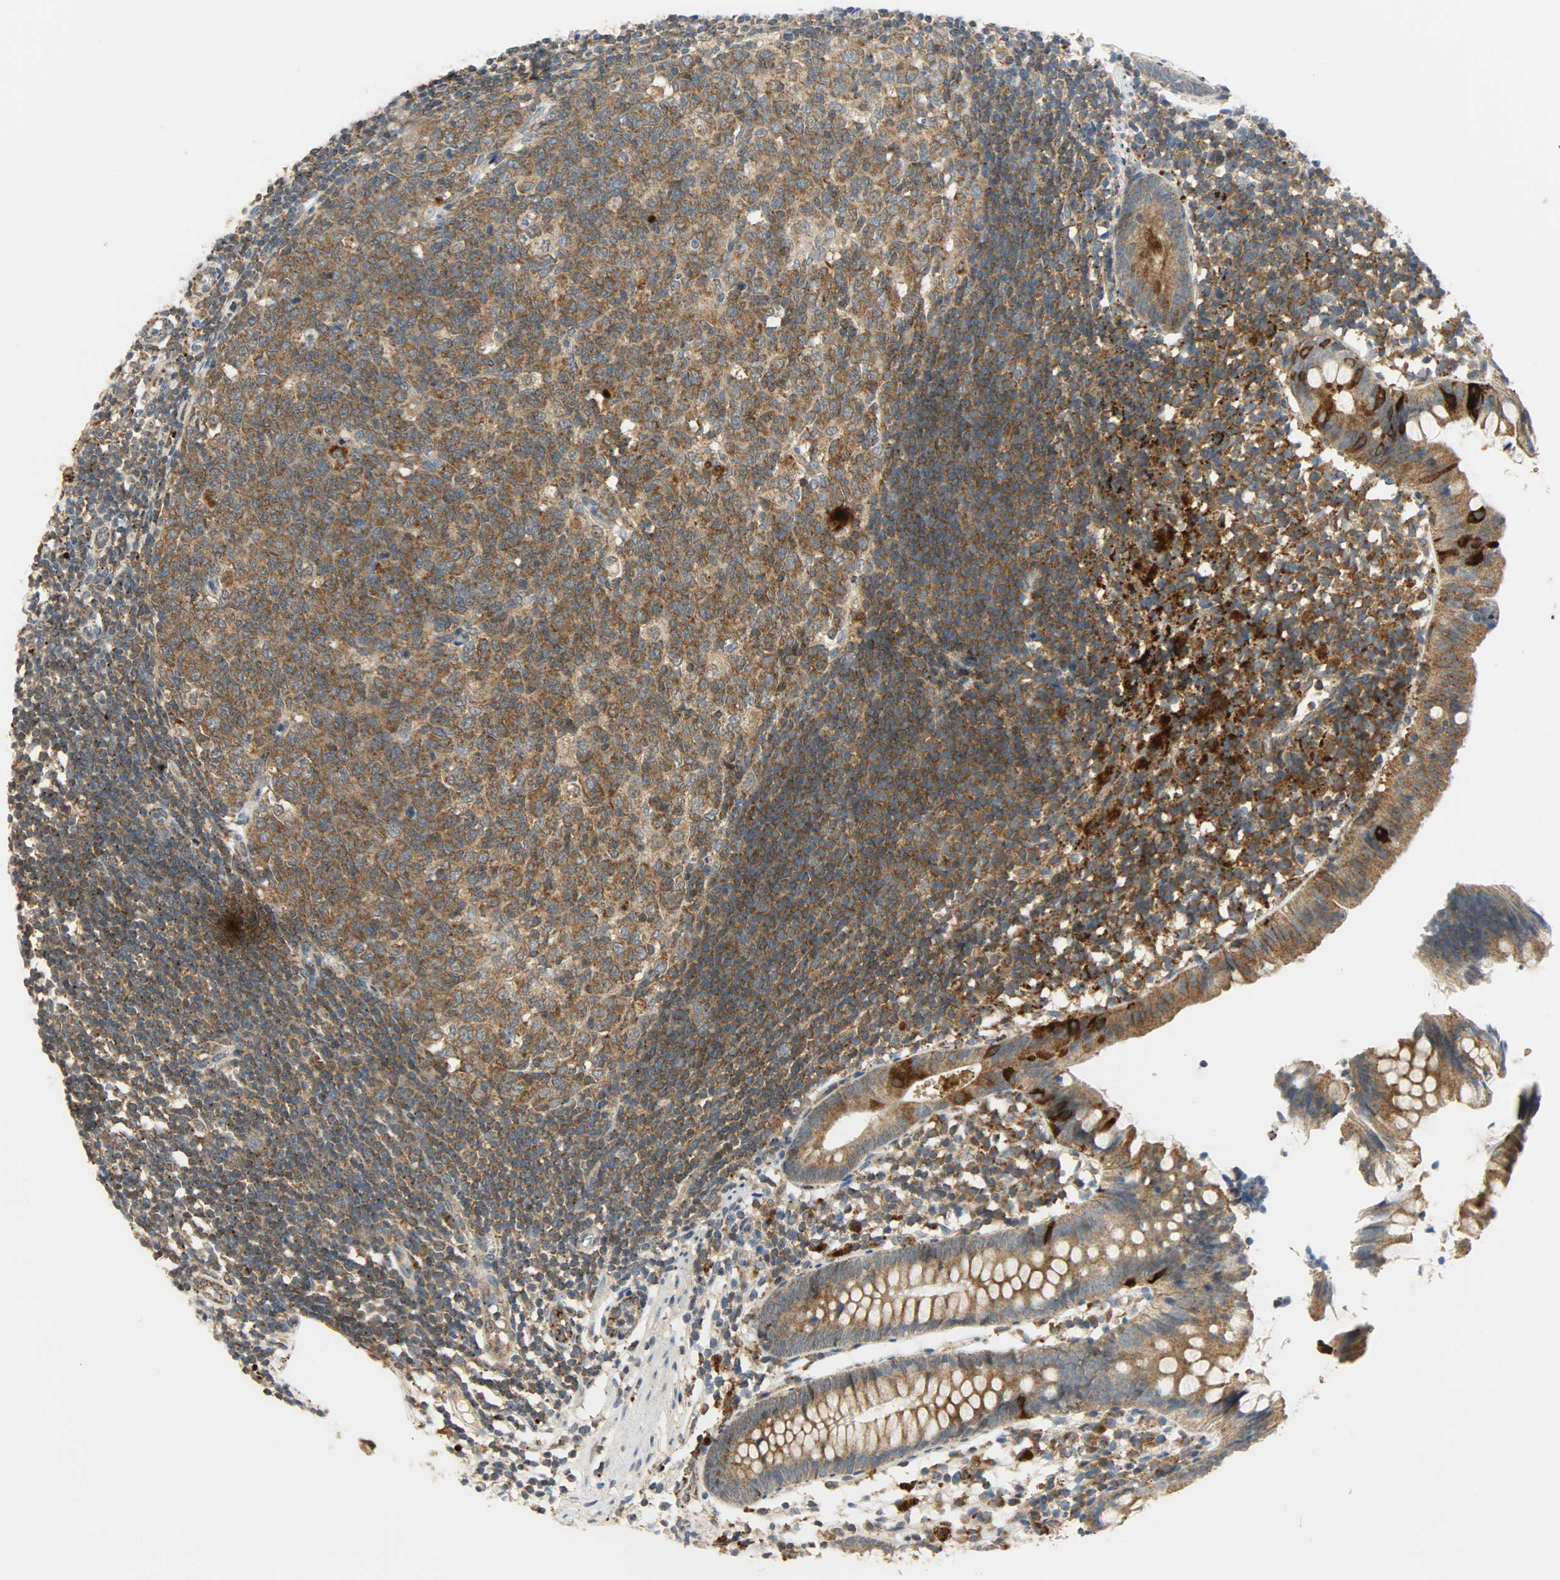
{"staining": {"intensity": "moderate", "quantity": ">75%", "location": "cytoplasmic/membranous"}, "tissue": "appendix", "cell_type": "Glandular cells", "image_type": "normal", "snomed": [{"axis": "morphology", "description": "Normal tissue, NOS"}, {"axis": "topography", "description": "Appendix"}], "caption": "Normal appendix reveals moderate cytoplasmic/membranous expression in approximately >75% of glandular cells.", "gene": "GIT2", "patient": {"sex": "male", "age": 38}}